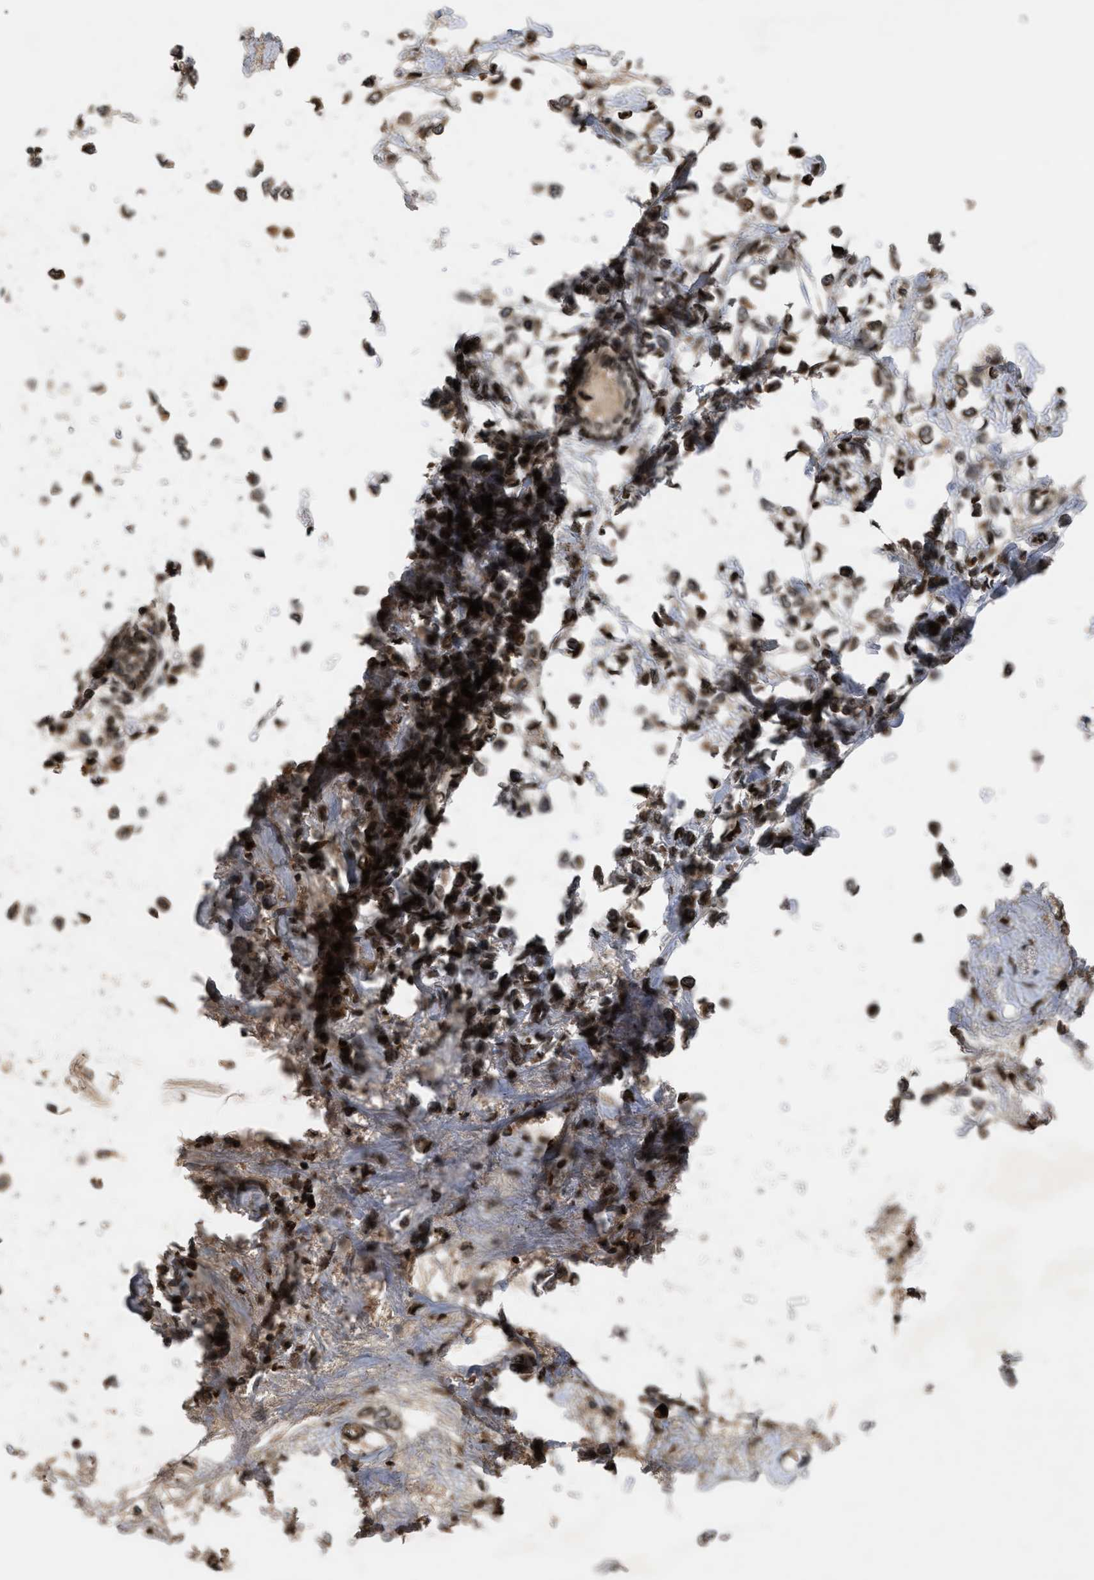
{"staining": {"intensity": "moderate", "quantity": ">75%", "location": "cytoplasmic/membranous,nuclear"}, "tissue": "breast cancer", "cell_type": "Tumor cells", "image_type": "cancer", "snomed": [{"axis": "morphology", "description": "Lobular carcinoma"}, {"axis": "topography", "description": "Breast"}], "caption": "Lobular carcinoma (breast) was stained to show a protein in brown. There is medium levels of moderate cytoplasmic/membranous and nuclear expression in approximately >75% of tumor cells.", "gene": "CRY1", "patient": {"sex": "female", "age": 51}}